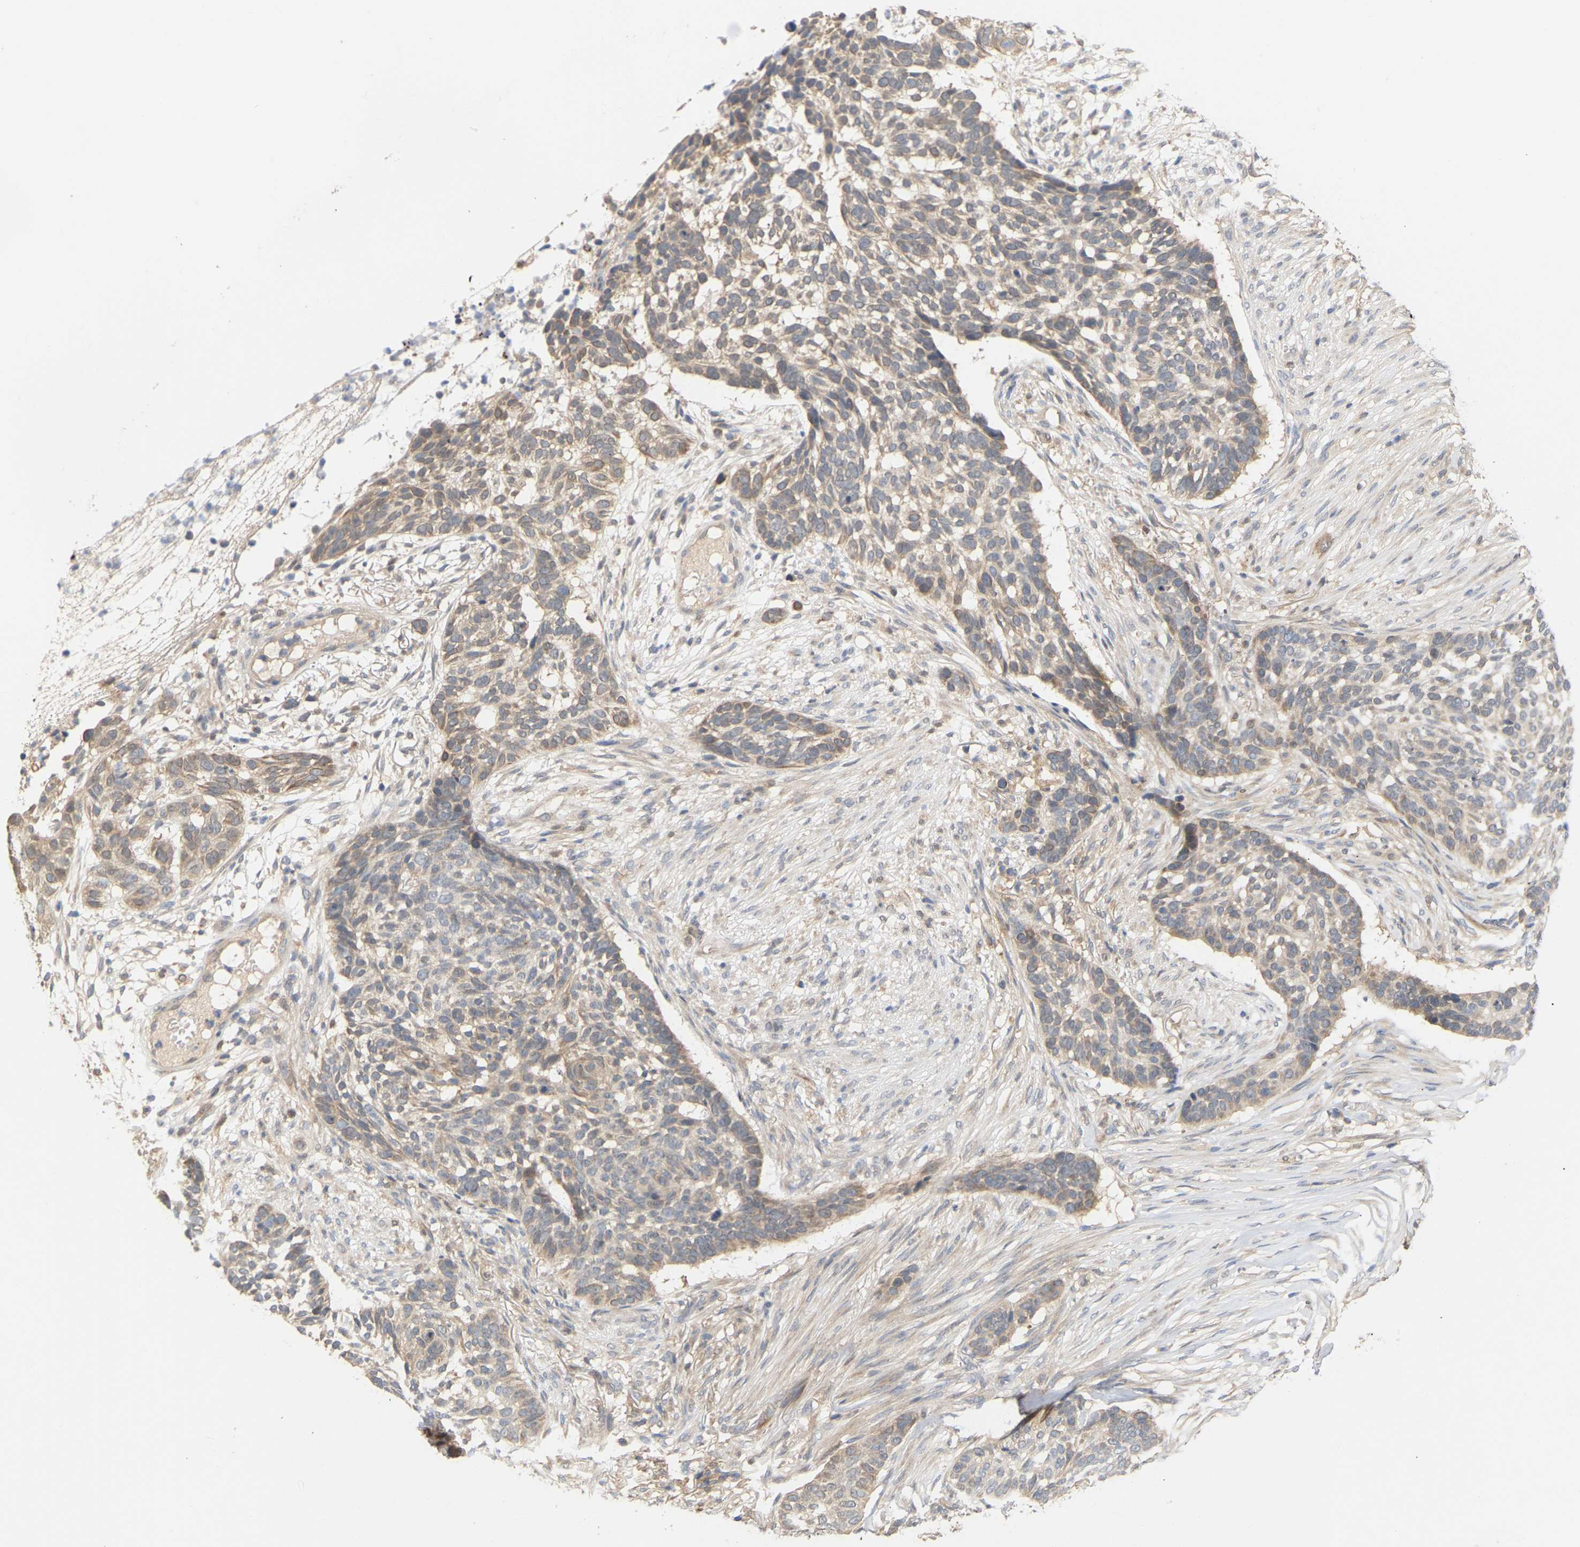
{"staining": {"intensity": "weak", "quantity": "<25%", "location": "cytoplasmic/membranous"}, "tissue": "skin cancer", "cell_type": "Tumor cells", "image_type": "cancer", "snomed": [{"axis": "morphology", "description": "Basal cell carcinoma"}, {"axis": "topography", "description": "Skin"}], "caption": "Human skin cancer stained for a protein using immunohistochemistry exhibits no positivity in tumor cells.", "gene": "TPMT", "patient": {"sex": "male", "age": 85}}